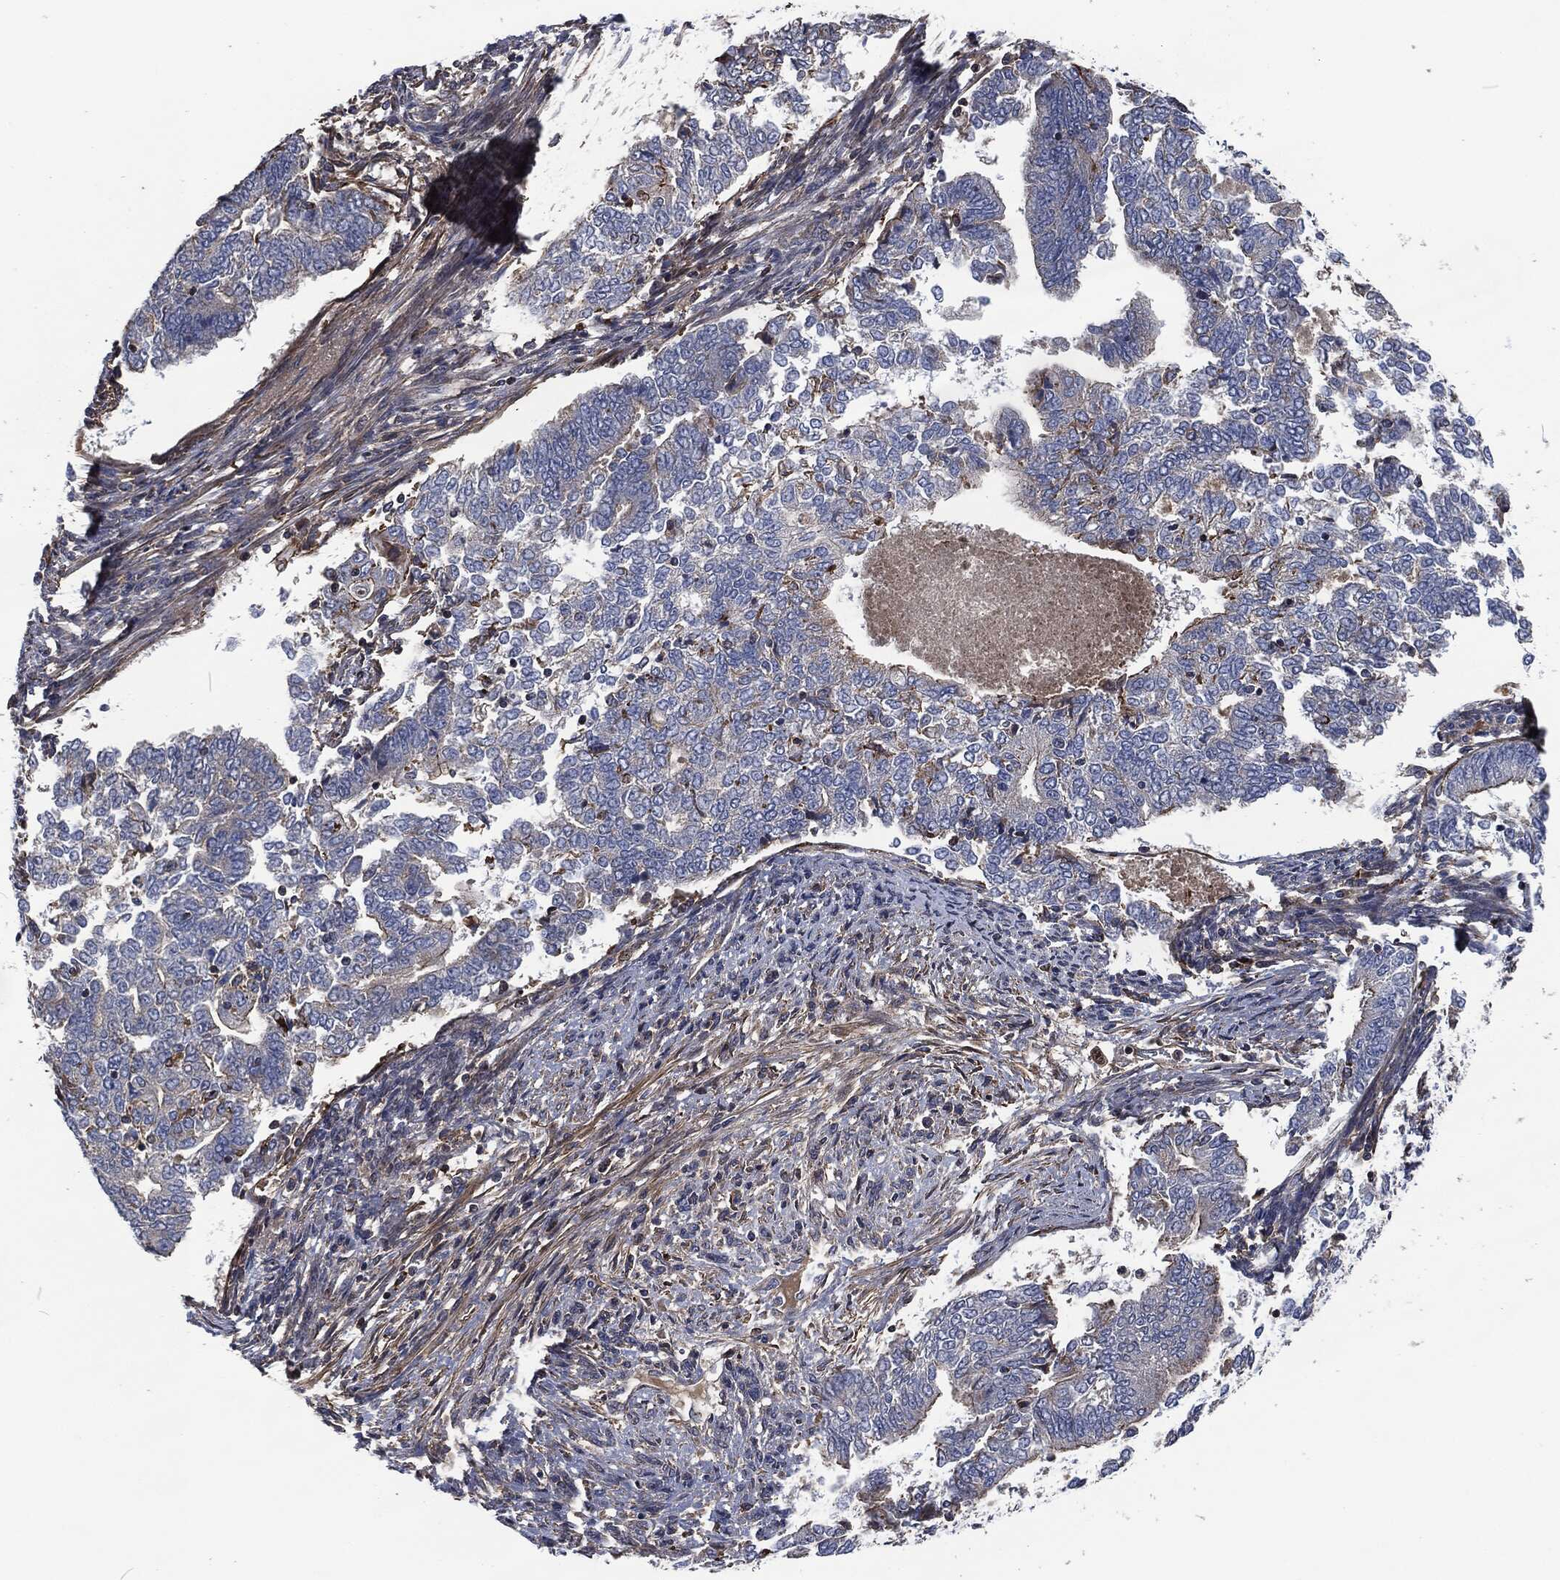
{"staining": {"intensity": "negative", "quantity": "none", "location": "none"}, "tissue": "endometrial cancer", "cell_type": "Tumor cells", "image_type": "cancer", "snomed": [{"axis": "morphology", "description": "Adenocarcinoma, NOS"}, {"axis": "topography", "description": "Endometrium"}], "caption": "A photomicrograph of human endometrial adenocarcinoma is negative for staining in tumor cells. (DAB immunohistochemistry (IHC) visualized using brightfield microscopy, high magnification).", "gene": "LGALS9", "patient": {"sex": "female", "age": 65}}